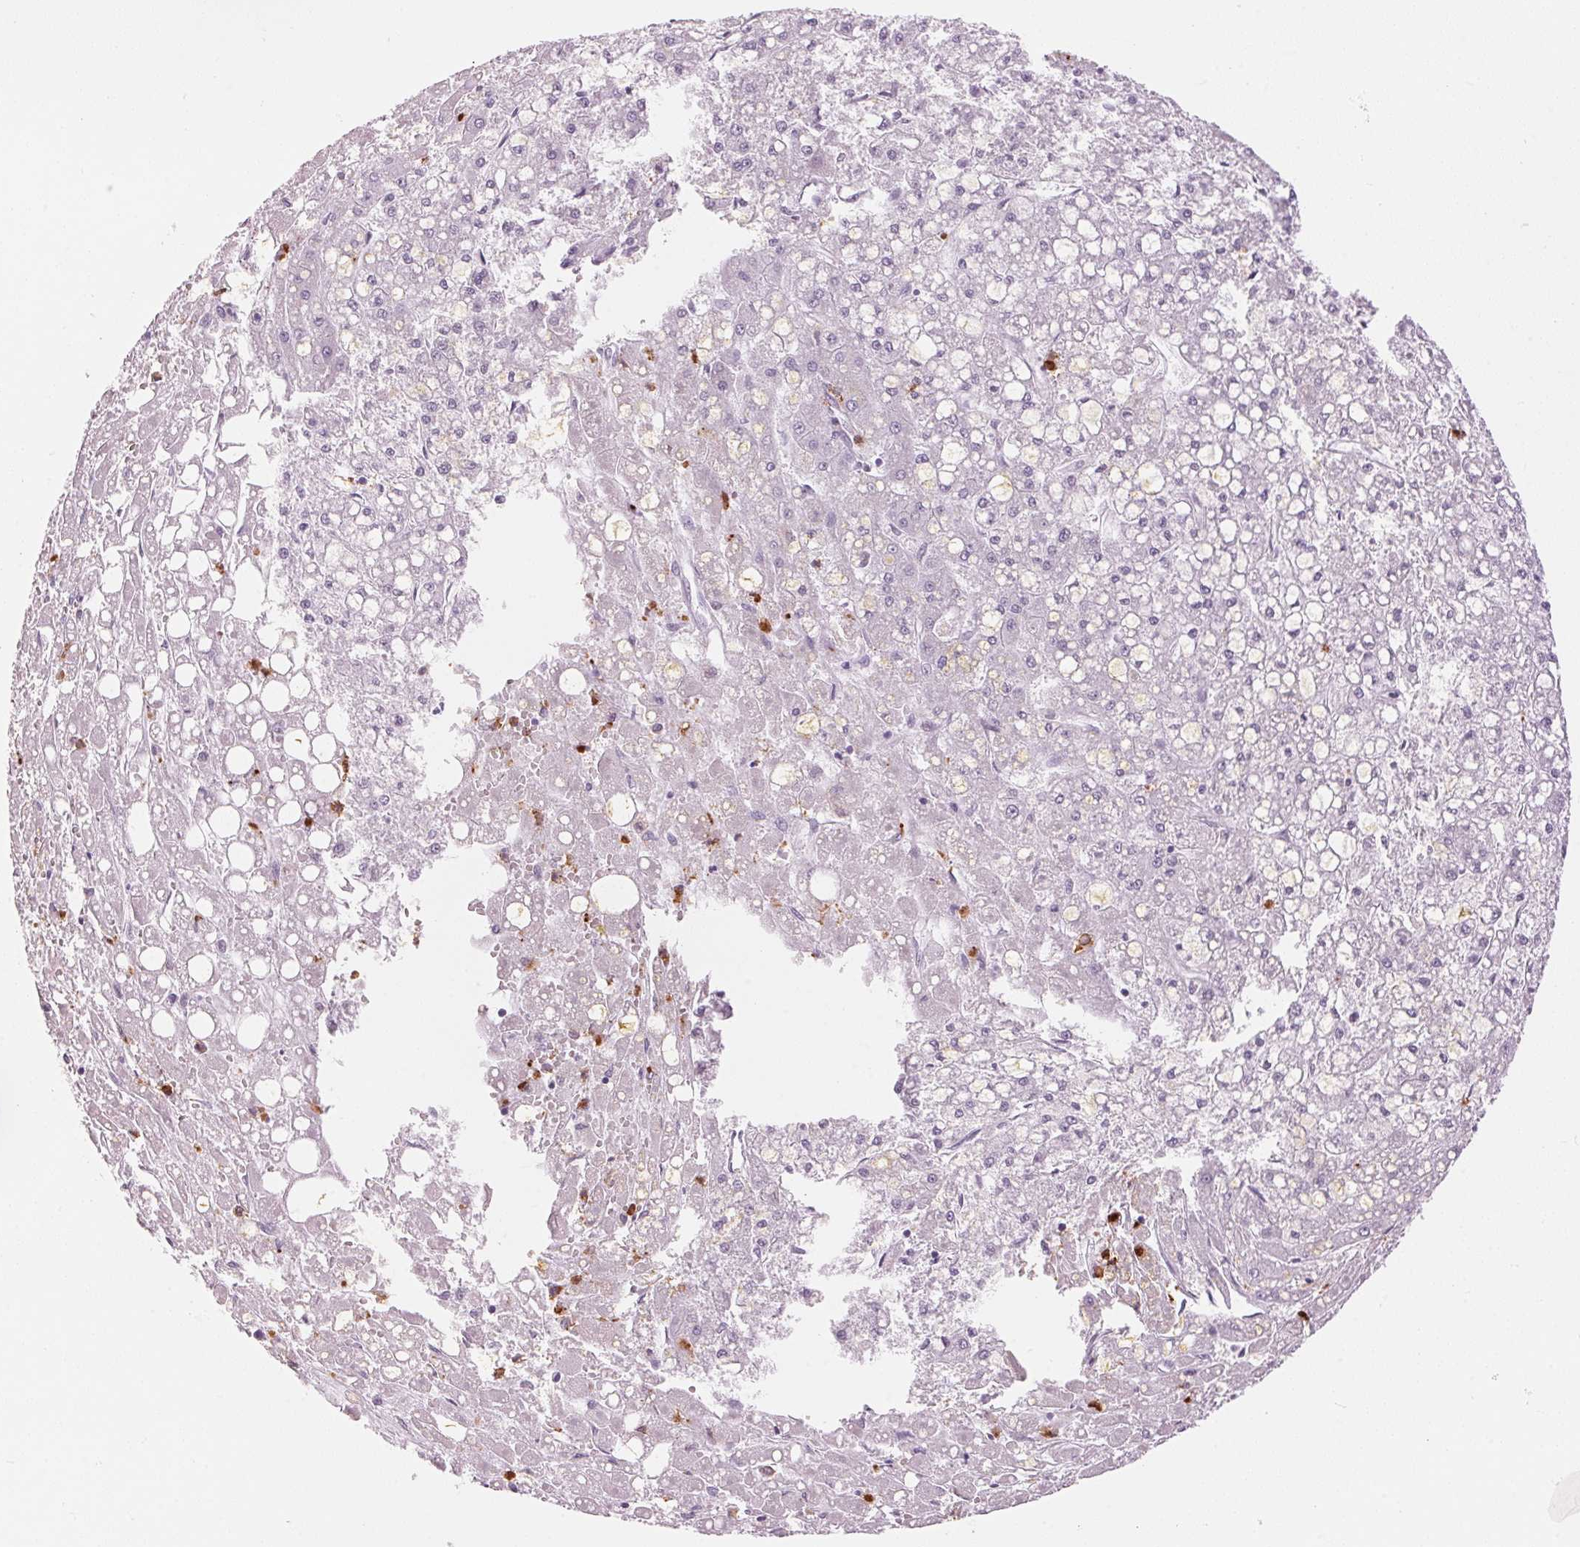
{"staining": {"intensity": "negative", "quantity": "none", "location": "none"}, "tissue": "liver cancer", "cell_type": "Tumor cells", "image_type": "cancer", "snomed": [{"axis": "morphology", "description": "Carcinoma, Hepatocellular, NOS"}, {"axis": "topography", "description": "Liver"}], "caption": "The image exhibits no significant expression in tumor cells of hepatocellular carcinoma (liver).", "gene": "KLK7", "patient": {"sex": "male", "age": 67}}